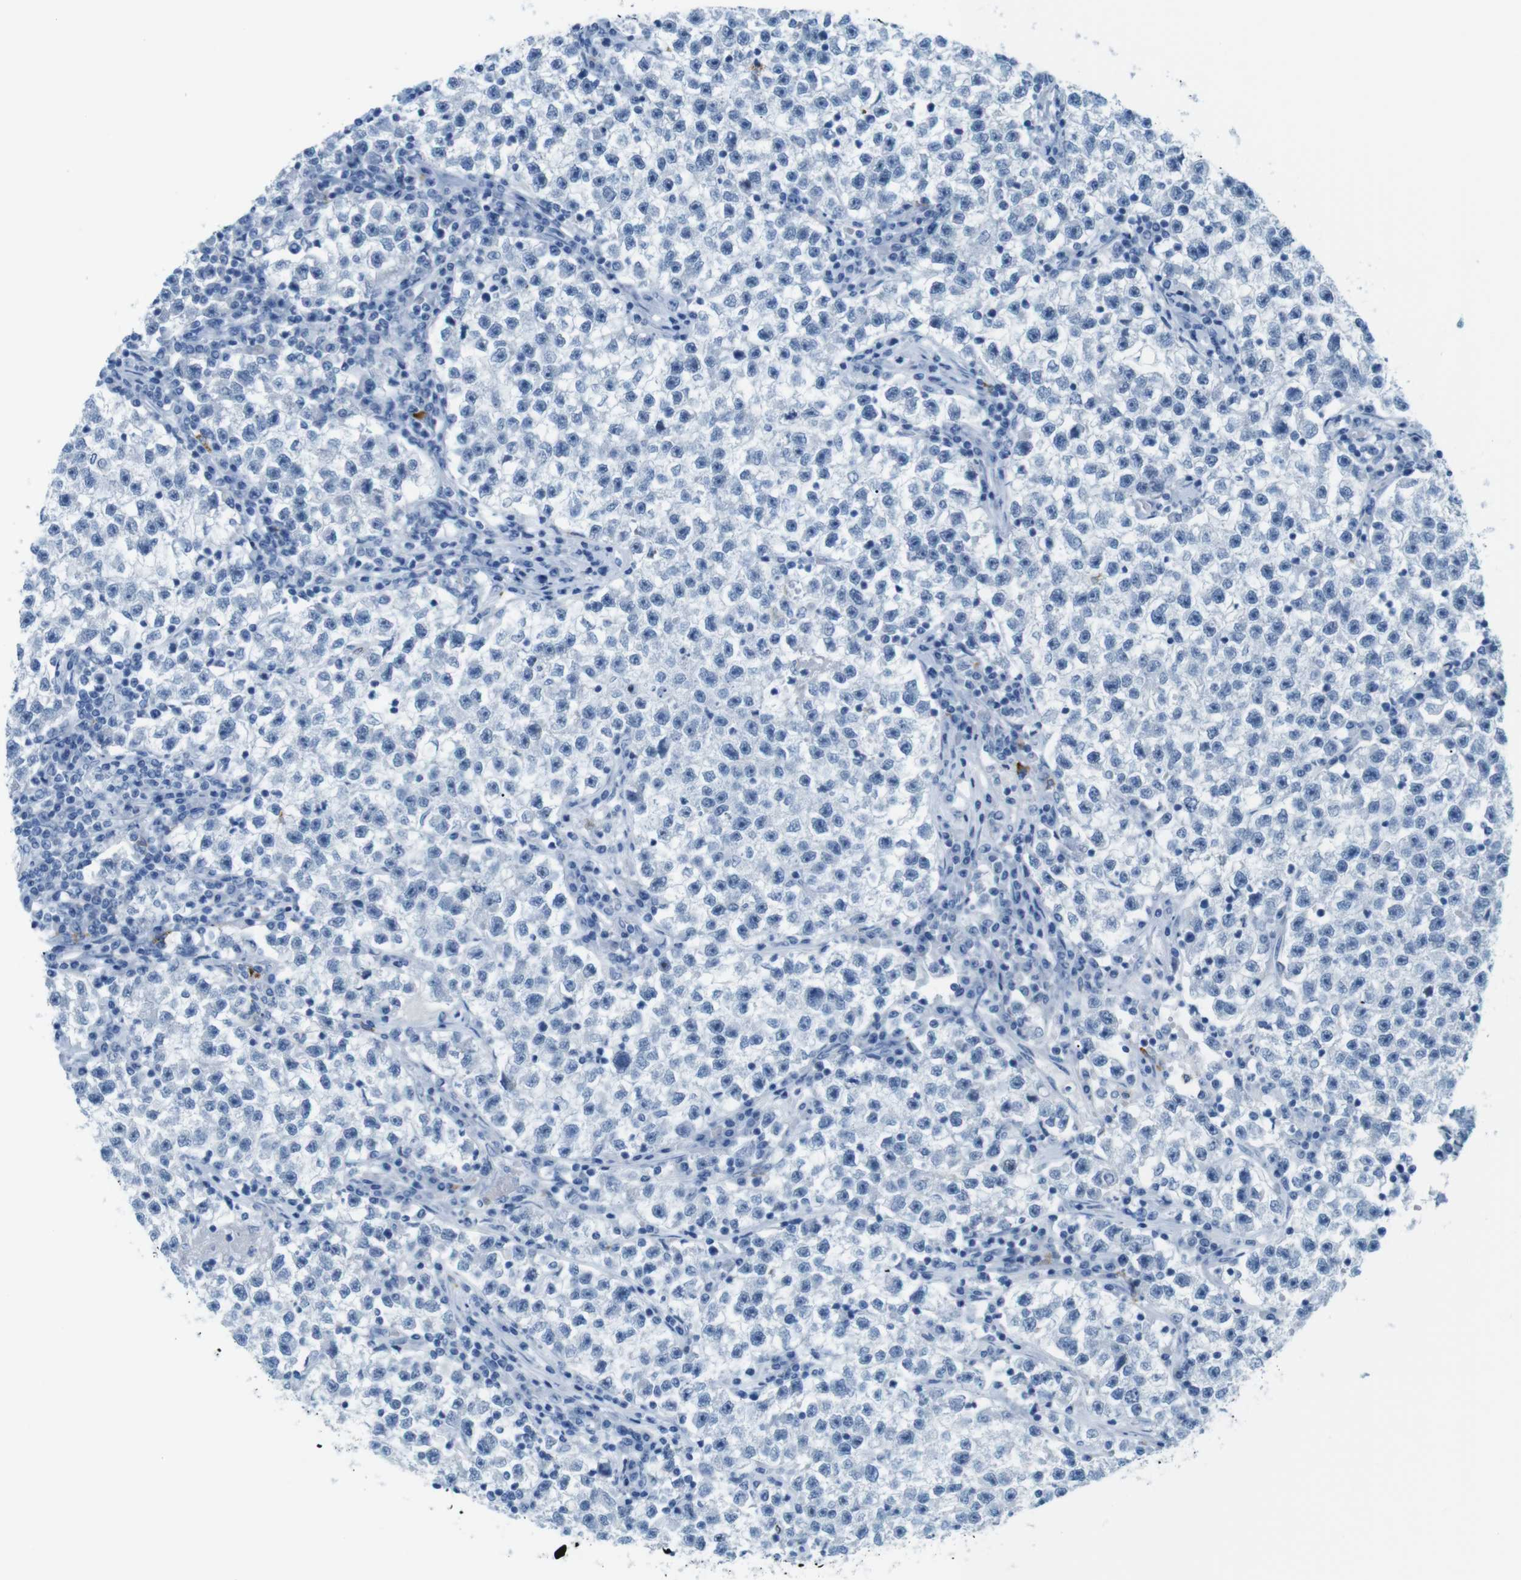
{"staining": {"intensity": "negative", "quantity": "none", "location": "none"}, "tissue": "testis cancer", "cell_type": "Tumor cells", "image_type": "cancer", "snomed": [{"axis": "morphology", "description": "Seminoma, NOS"}, {"axis": "topography", "description": "Testis"}], "caption": "Immunohistochemistry of human testis cancer (seminoma) shows no positivity in tumor cells. Brightfield microscopy of immunohistochemistry stained with DAB (brown) and hematoxylin (blue), captured at high magnification.", "gene": "MCEMP1", "patient": {"sex": "male", "age": 22}}